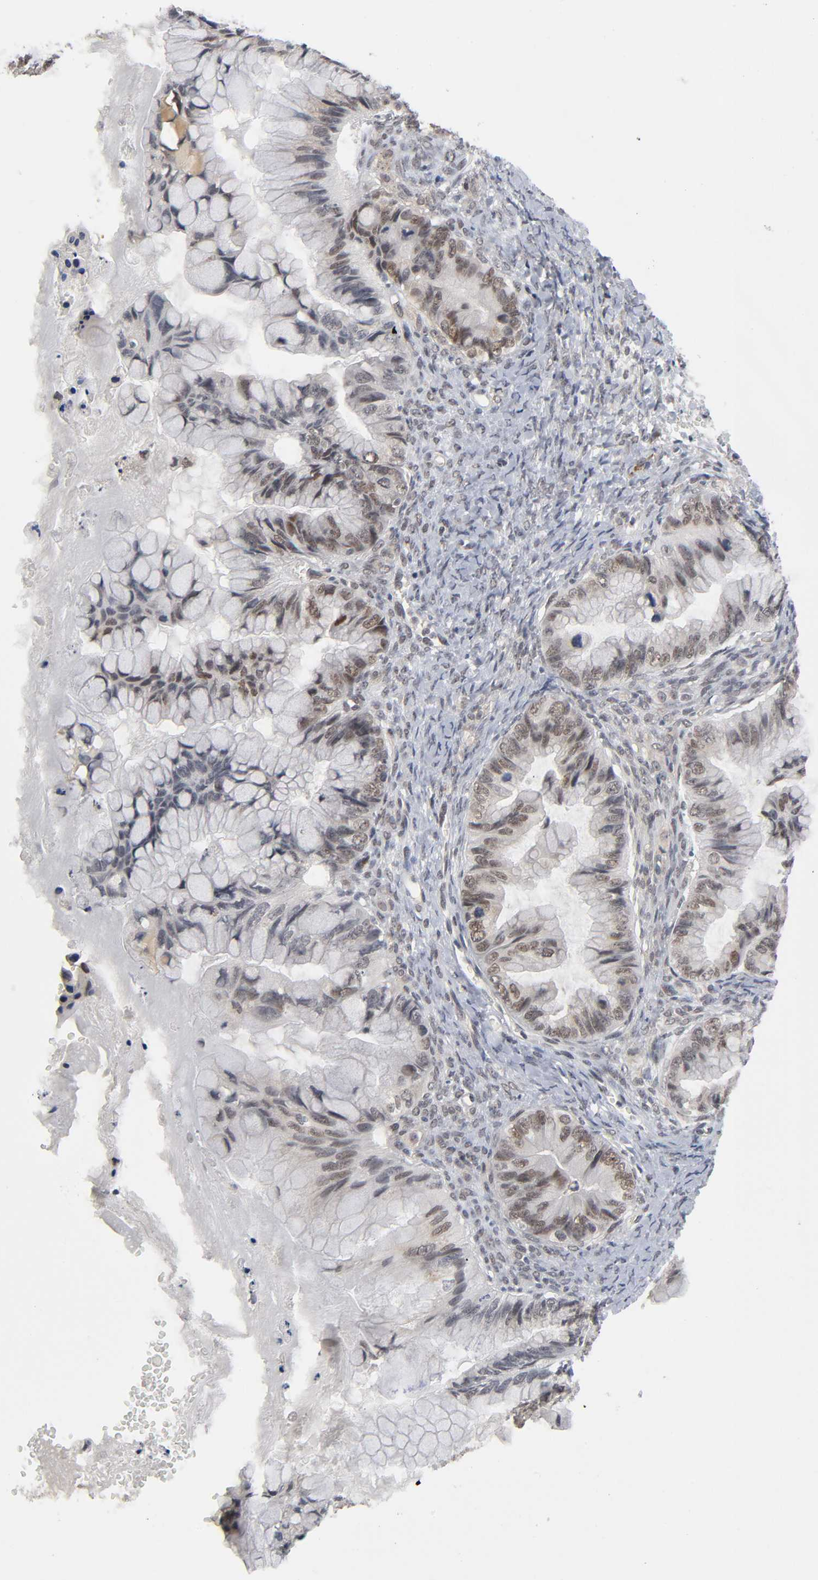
{"staining": {"intensity": "weak", "quantity": "25%-75%", "location": "cytoplasmic/membranous,nuclear"}, "tissue": "ovarian cancer", "cell_type": "Tumor cells", "image_type": "cancer", "snomed": [{"axis": "morphology", "description": "Cystadenocarcinoma, mucinous, NOS"}, {"axis": "topography", "description": "Ovary"}], "caption": "Ovarian cancer stained with DAB (3,3'-diaminobenzidine) immunohistochemistry (IHC) demonstrates low levels of weak cytoplasmic/membranous and nuclear positivity in approximately 25%-75% of tumor cells.", "gene": "ZNF384", "patient": {"sex": "female", "age": 36}}